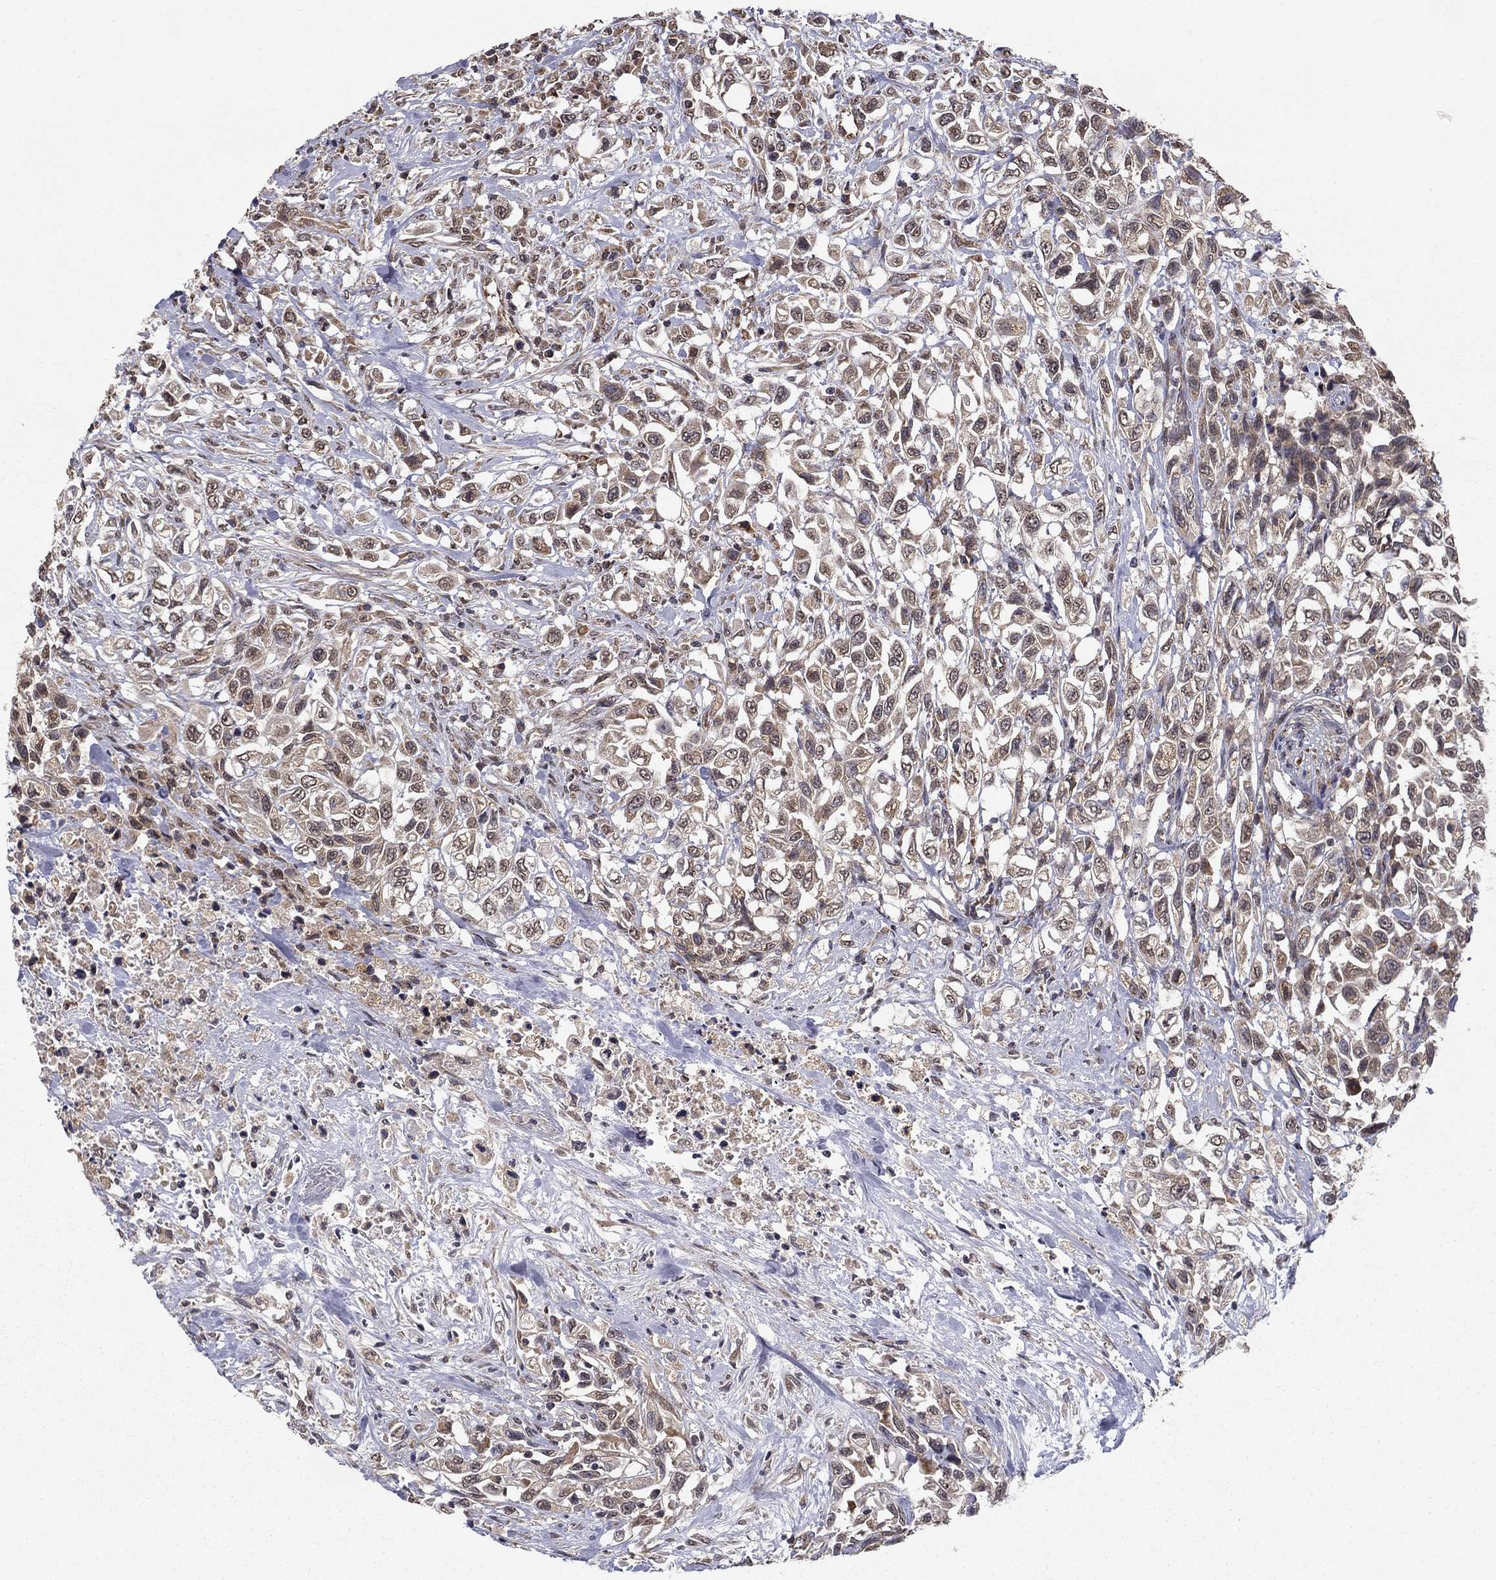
{"staining": {"intensity": "weak", "quantity": "25%-75%", "location": "cytoplasmic/membranous"}, "tissue": "urothelial cancer", "cell_type": "Tumor cells", "image_type": "cancer", "snomed": [{"axis": "morphology", "description": "Urothelial carcinoma, High grade"}, {"axis": "topography", "description": "Urinary bladder"}], "caption": "A low amount of weak cytoplasmic/membranous expression is seen in about 25%-75% of tumor cells in urothelial carcinoma (high-grade) tissue.", "gene": "SLC2A13", "patient": {"sex": "female", "age": 56}}